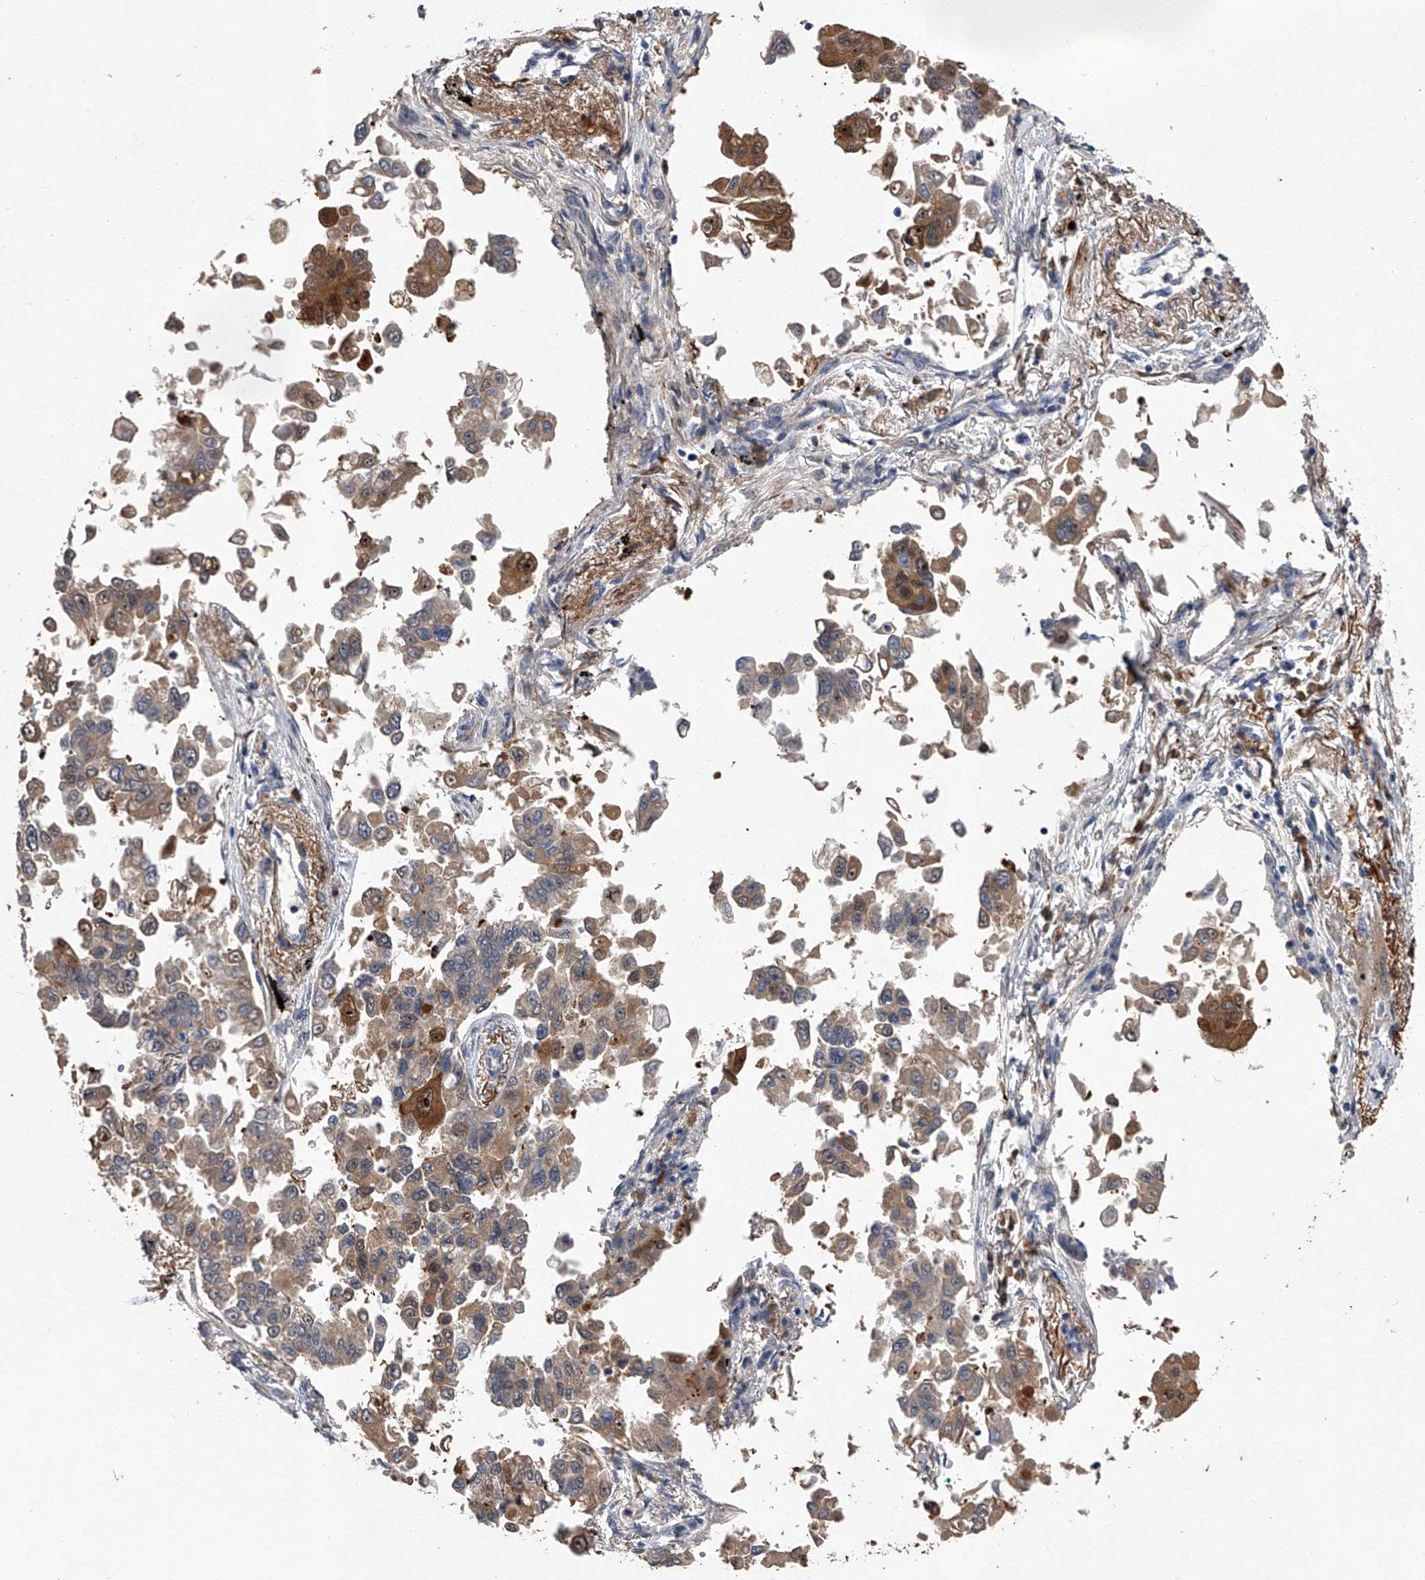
{"staining": {"intensity": "weak", "quantity": ">75%", "location": "cytoplasmic/membranous"}, "tissue": "lung cancer", "cell_type": "Tumor cells", "image_type": "cancer", "snomed": [{"axis": "morphology", "description": "Adenocarcinoma, NOS"}, {"axis": "topography", "description": "Lung"}], "caption": "Weak cytoplasmic/membranous expression is appreciated in approximately >75% of tumor cells in lung cancer (adenocarcinoma).", "gene": "C5", "patient": {"sex": "female", "age": 67}}